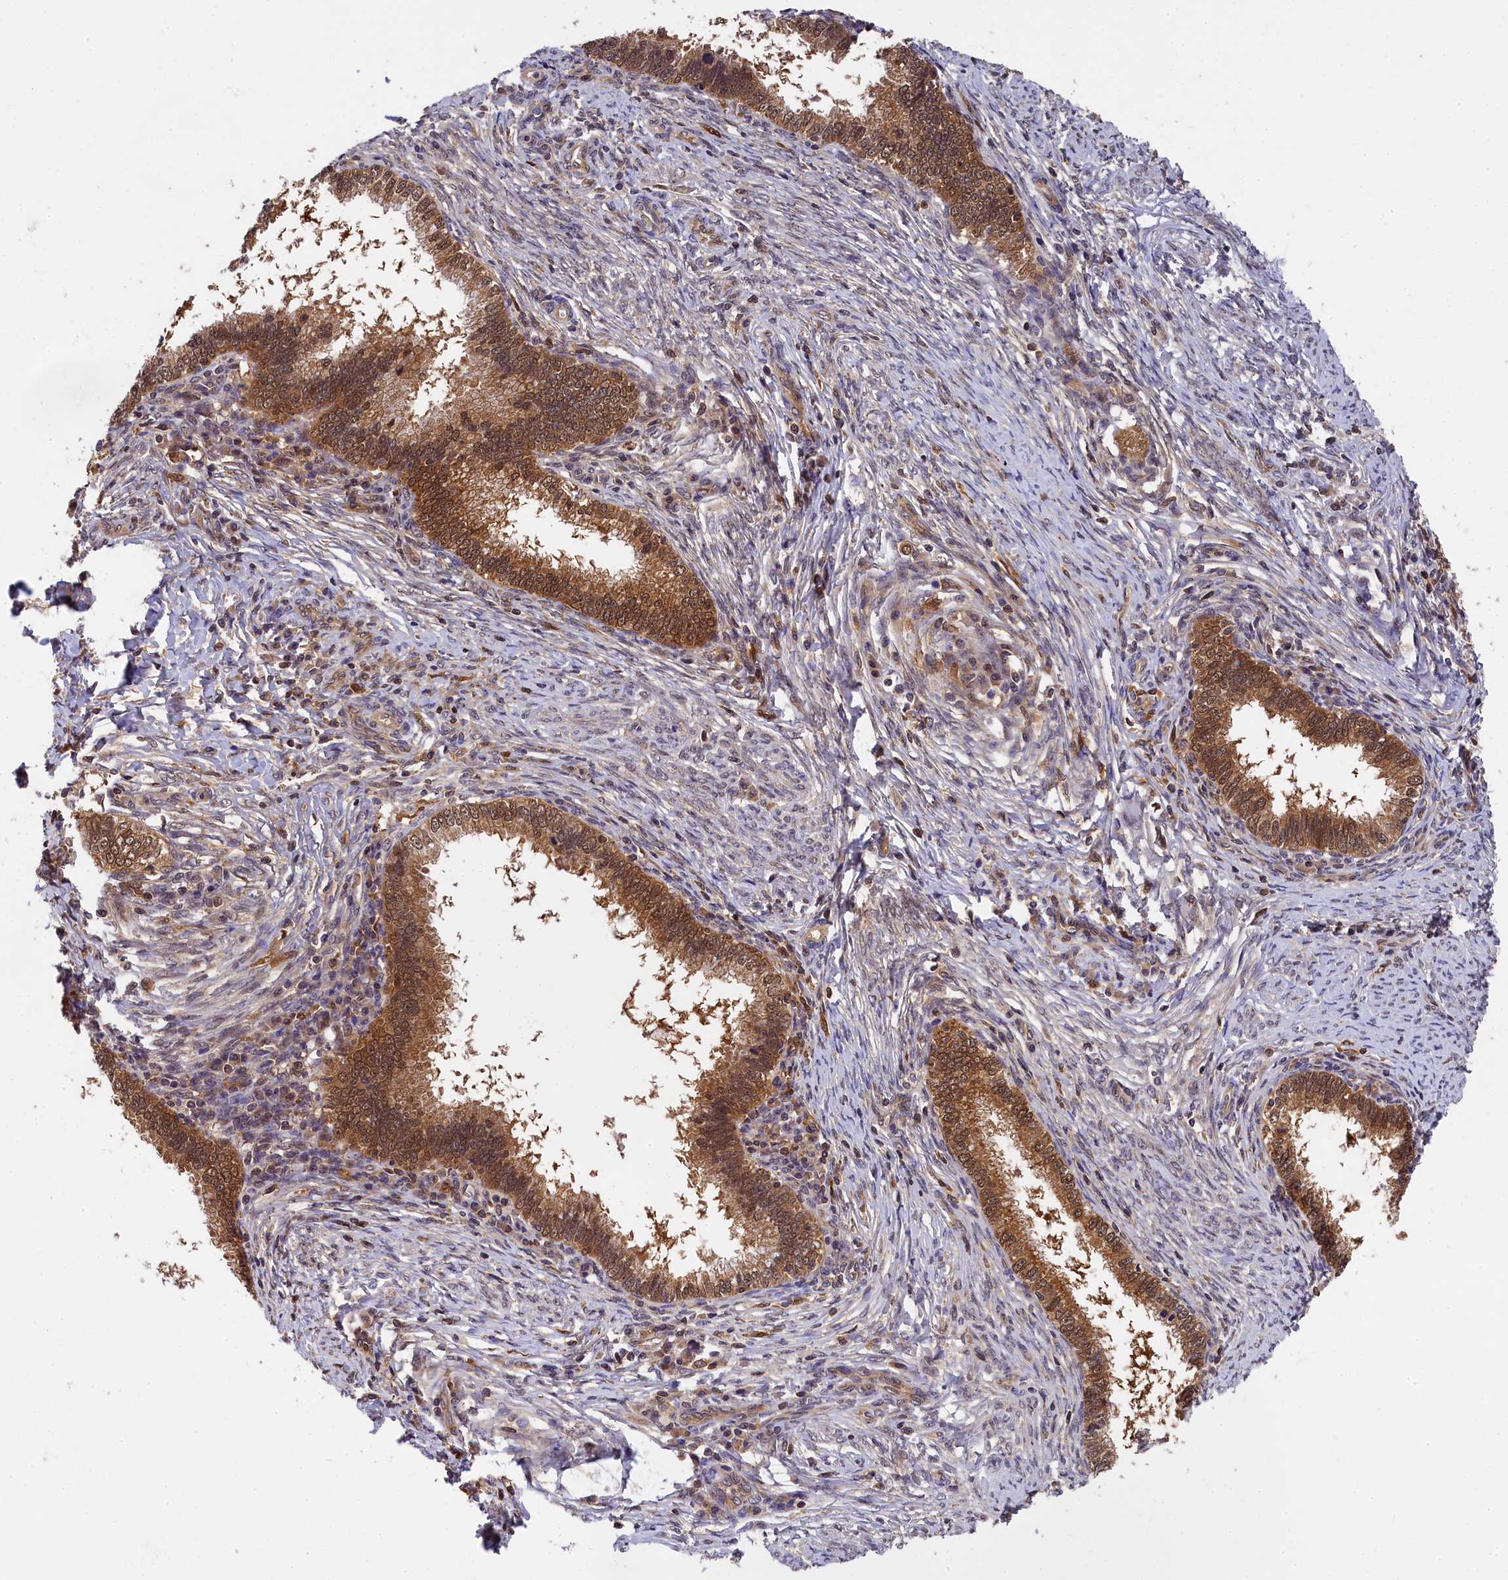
{"staining": {"intensity": "moderate", "quantity": ">75%", "location": "cytoplasmic/membranous,nuclear"}, "tissue": "cervical cancer", "cell_type": "Tumor cells", "image_type": "cancer", "snomed": [{"axis": "morphology", "description": "Adenocarcinoma, NOS"}, {"axis": "topography", "description": "Cervix"}], "caption": "Moderate cytoplasmic/membranous and nuclear positivity is appreciated in approximately >75% of tumor cells in cervical cancer.", "gene": "EIF6", "patient": {"sex": "female", "age": 36}}